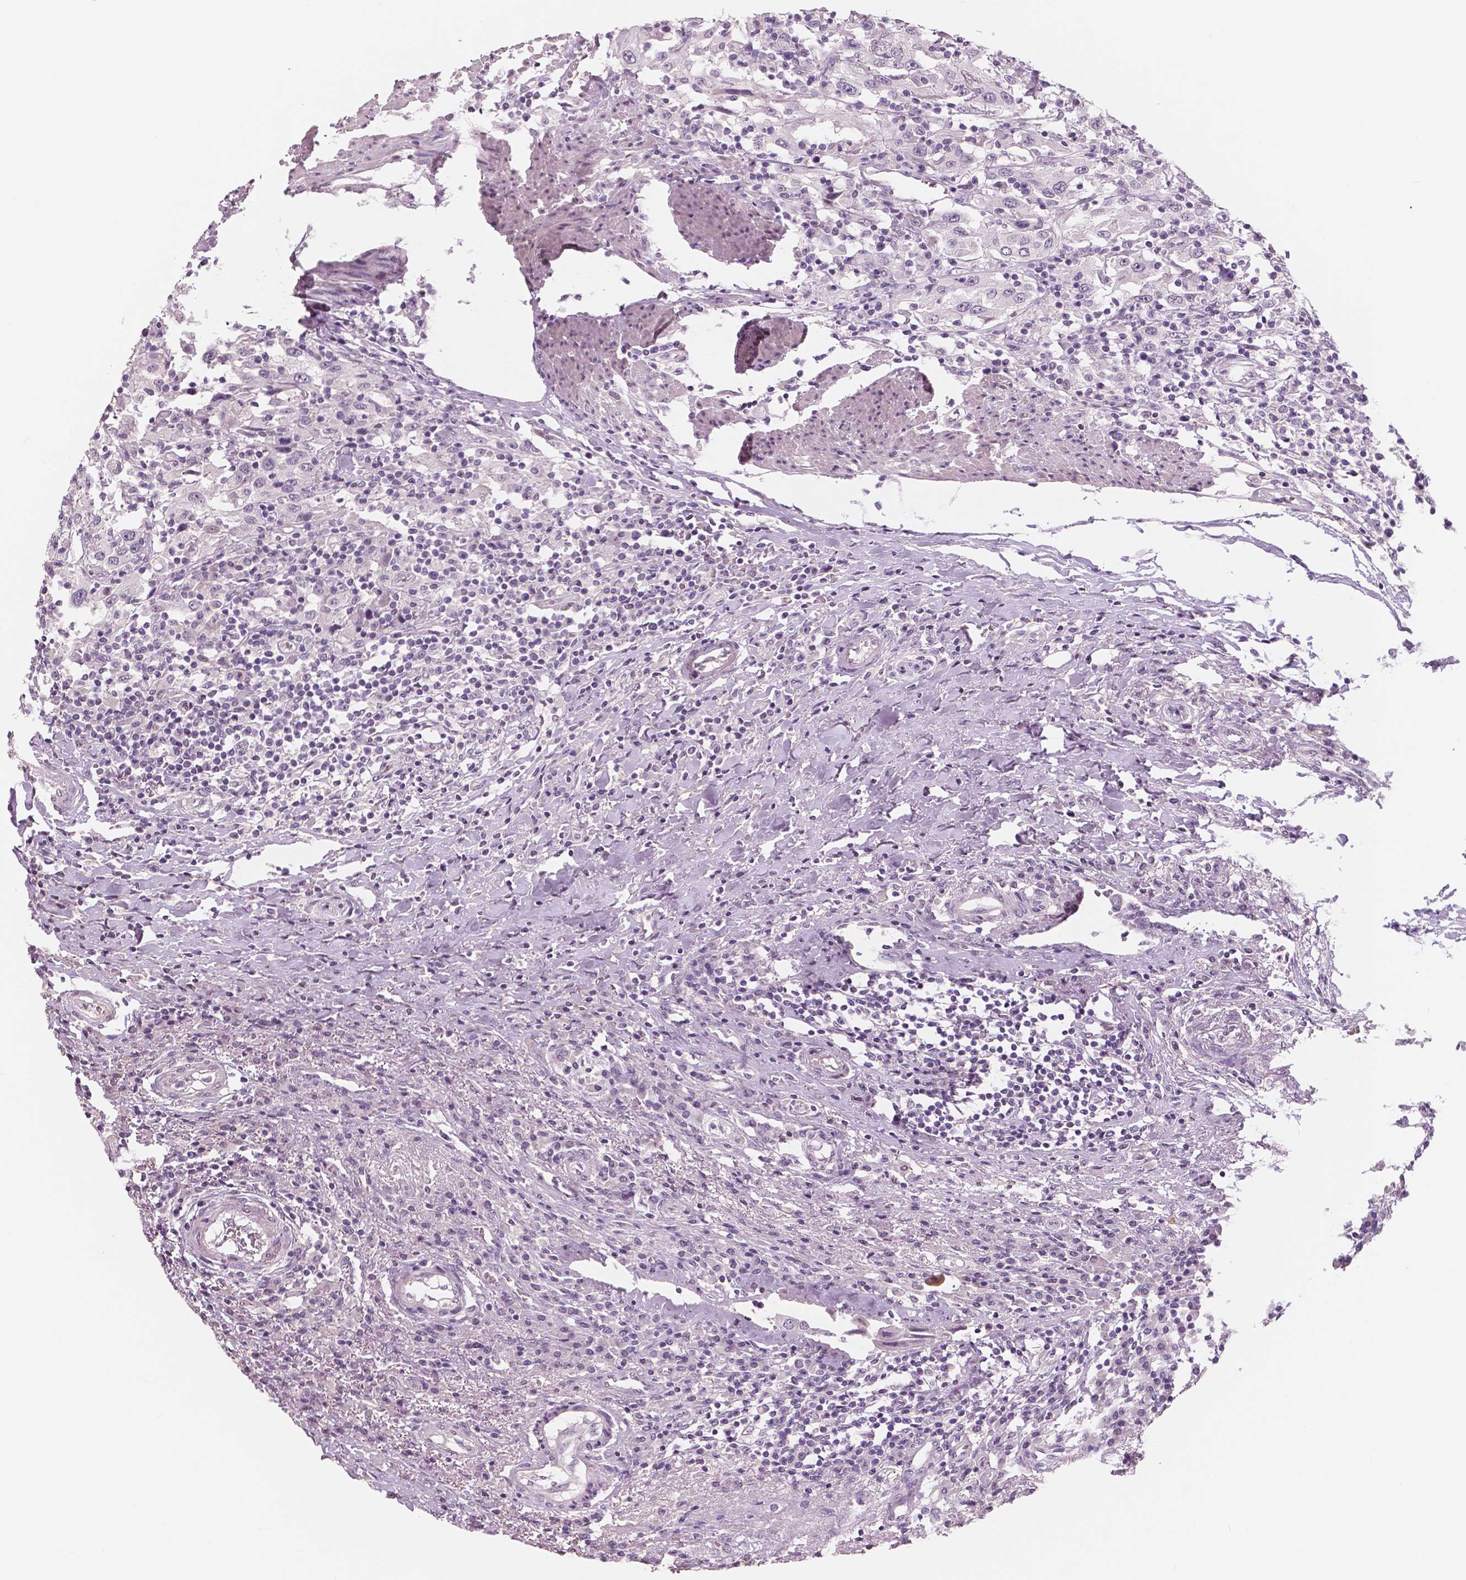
{"staining": {"intensity": "negative", "quantity": "none", "location": "none"}, "tissue": "urothelial cancer", "cell_type": "Tumor cells", "image_type": "cancer", "snomed": [{"axis": "morphology", "description": "Urothelial carcinoma, High grade"}, {"axis": "topography", "description": "Urinary bladder"}], "caption": "The immunohistochemistry (IHC) image has no significant expression in tumor cells of urothelial cancer tissue.", "gene": "NECAB1", "patient": {"sex": "male", "age": 61}}